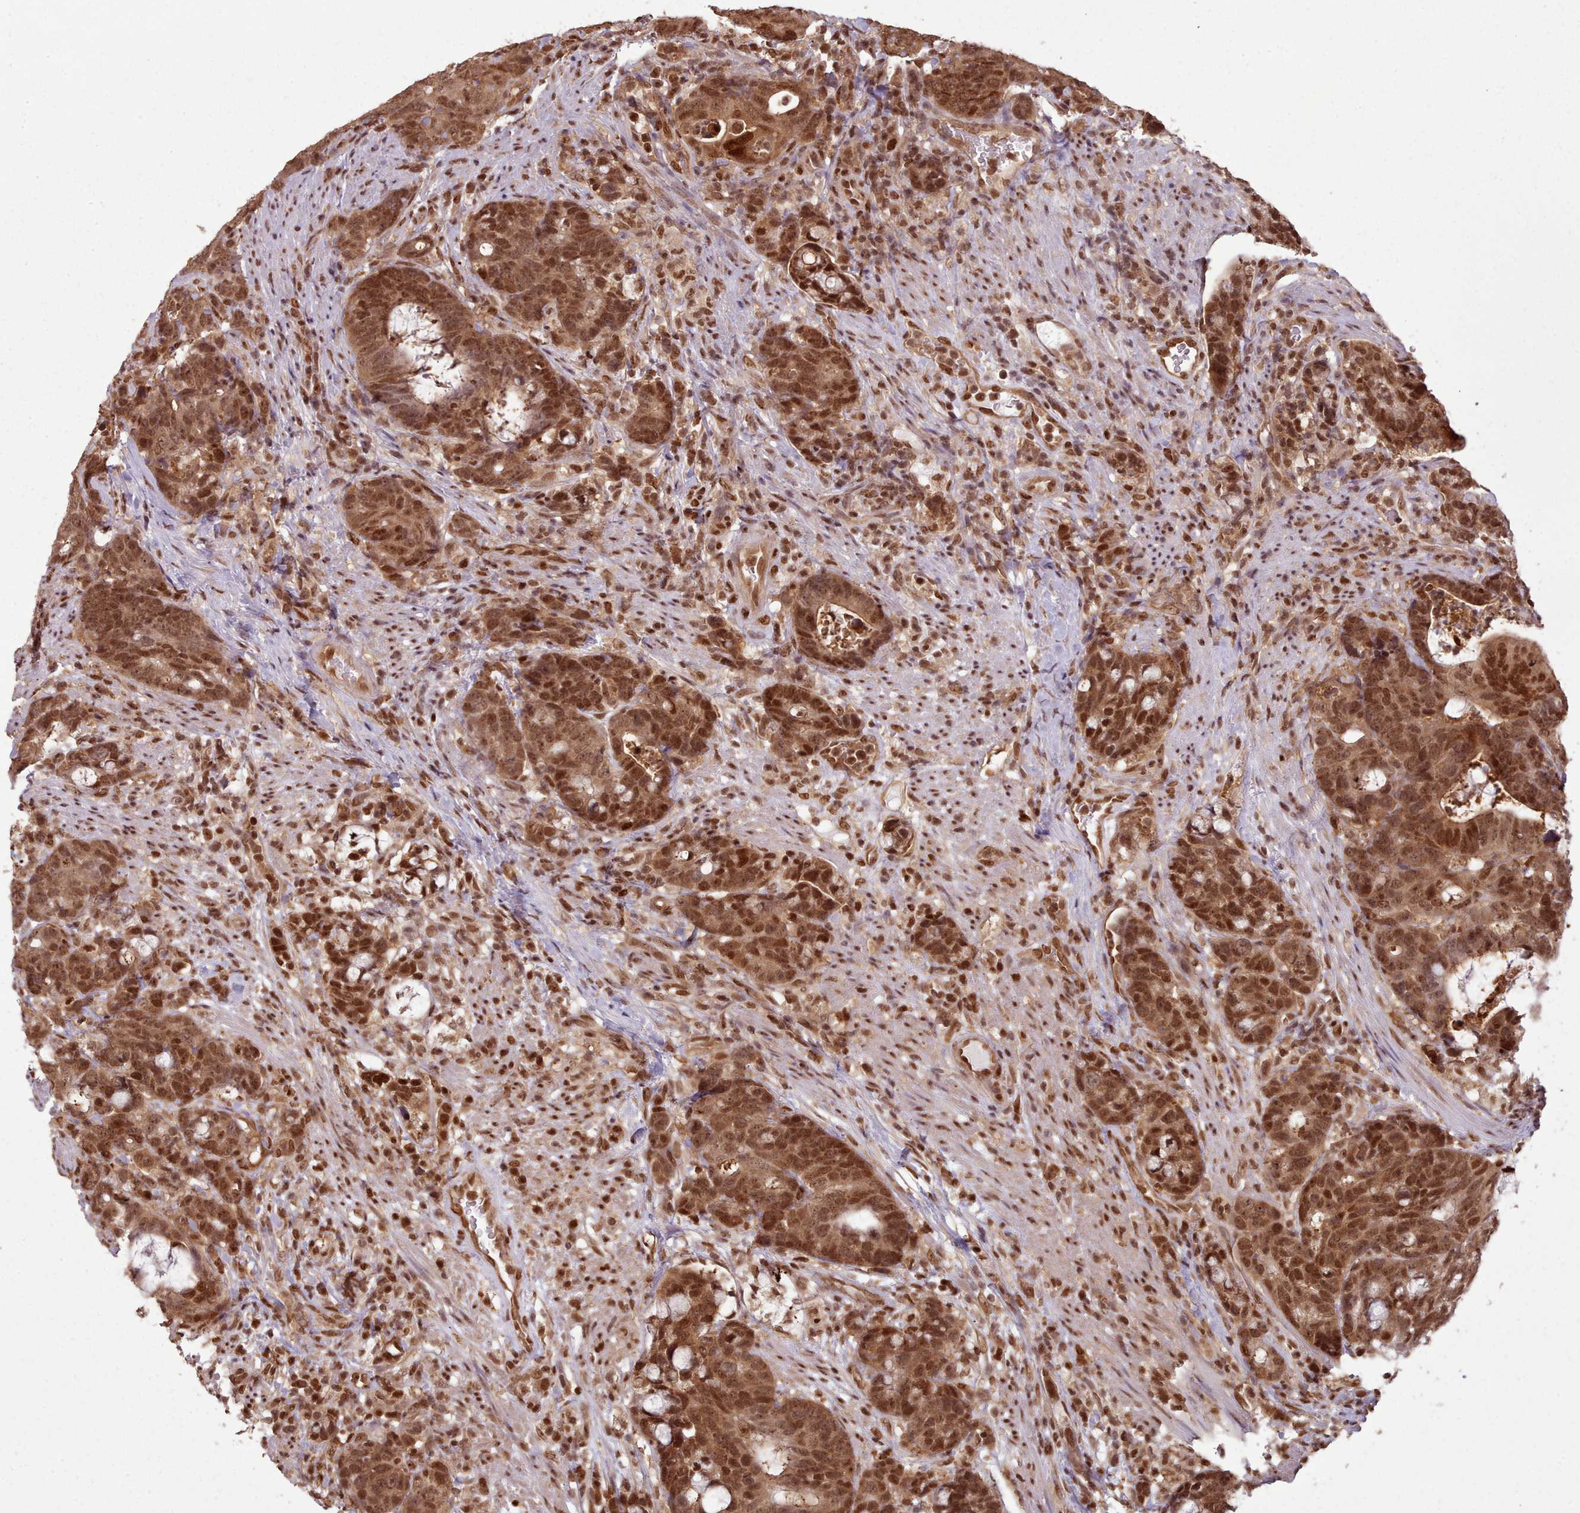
{"staining": {"intensity": "strong", "quantity": ">75%", "location": "cytoplasmic/membranous,nuclear"}, "tissue": "colorectal cancer", "cell_type": "Tumor cells", "image_type": "cancer", "snomed": [{"axis": "morphology", "description": "Adenocarcinoma, NOS"}, {"axis": "topography", "description": "Colon"}], "caption": "Tumor cells reveal high levels of strong cytoplasmic/membranous and nuclear expression in approximately >75% of cells in human colorectal cancer (adenocarcinoma).", "gene": "RPS27A", "patient": {"sex": "female", "age": 82}}